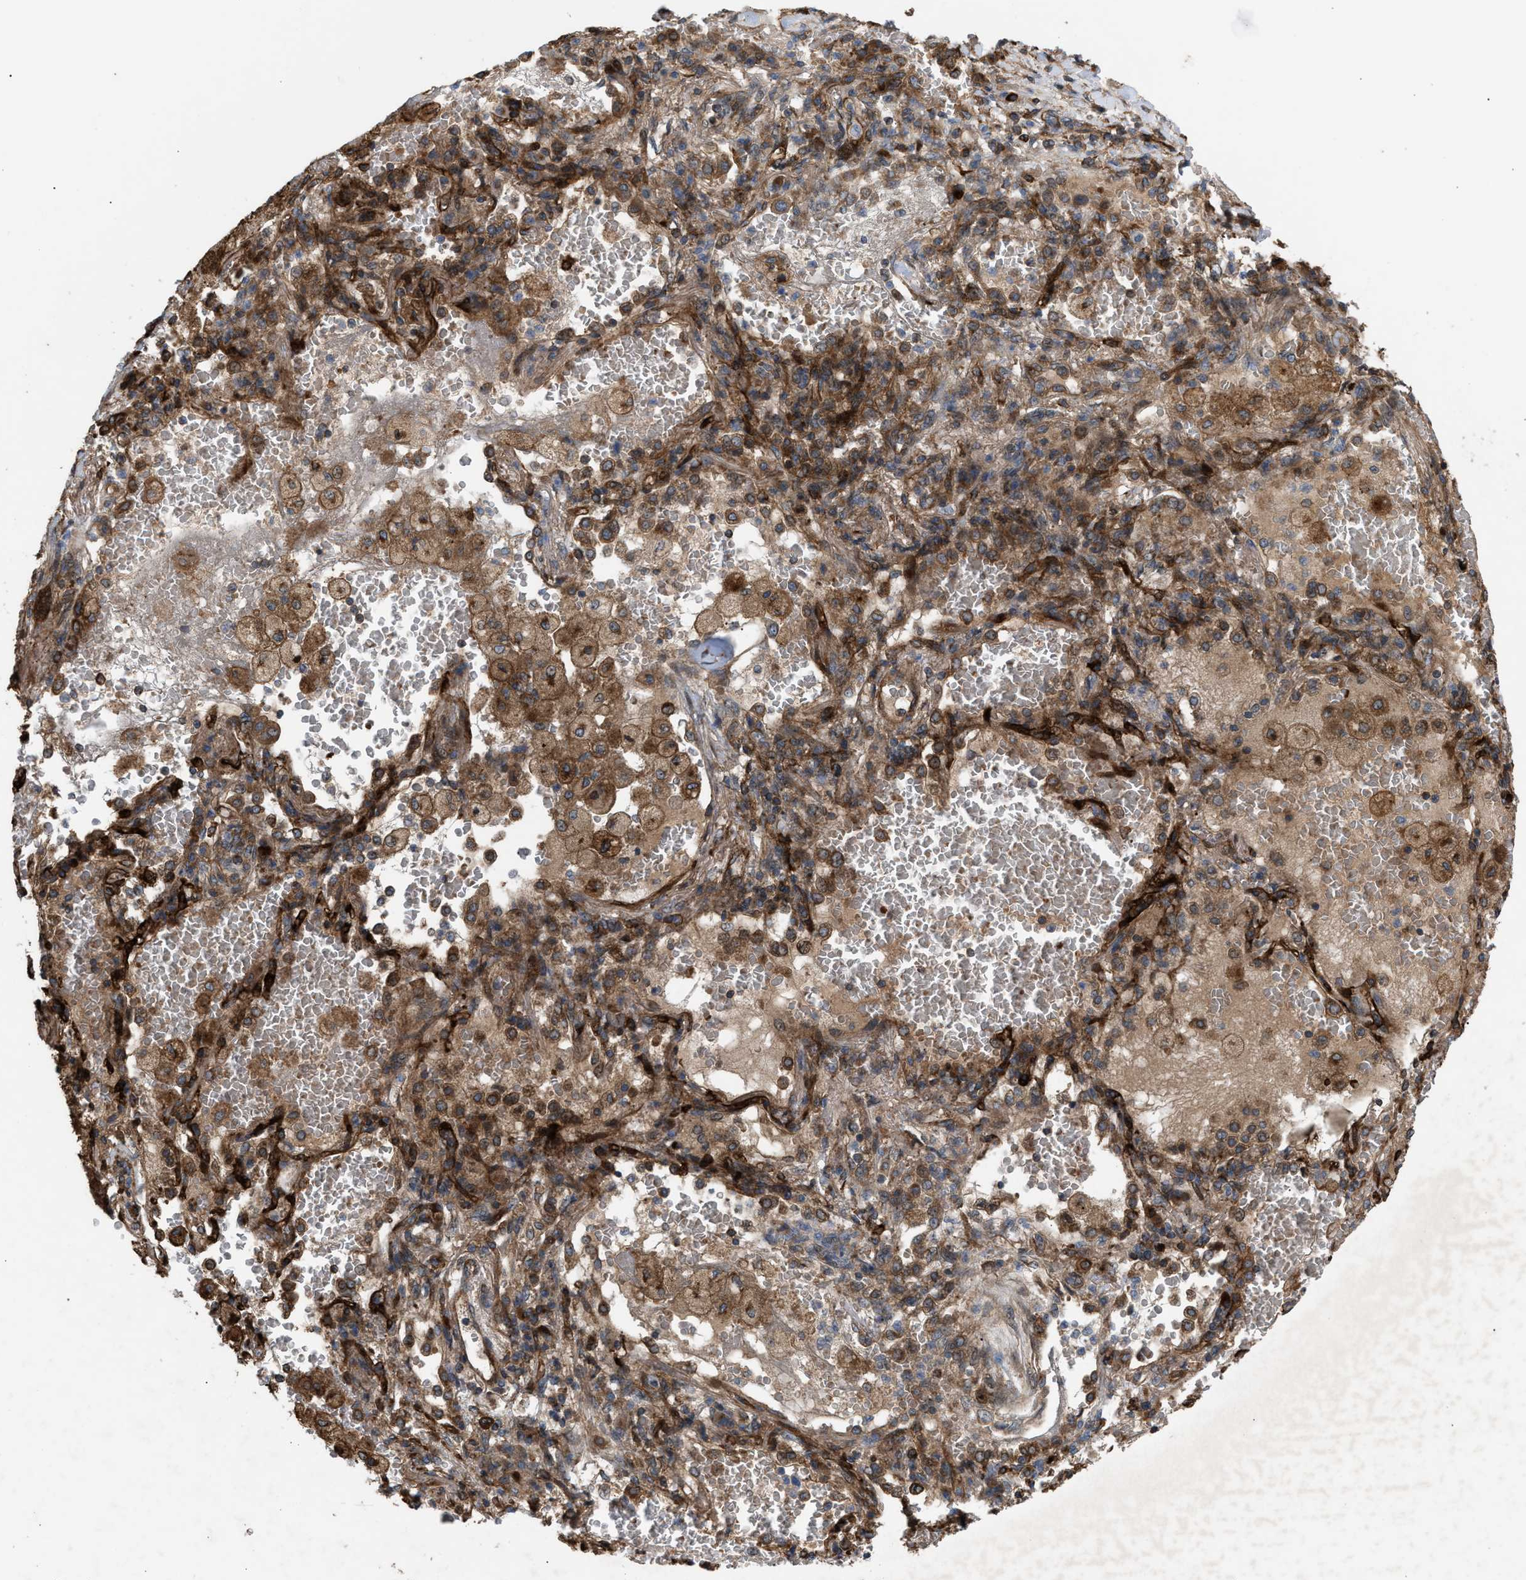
{"staining": {"intensity": "moderate", "quantity": ">75%", "location": "cytoplasmic/membranous"}, "tissue": "lung cancer", "cell_type": "Tumor cells", "image_type": "cancer", "snomed": [{"axis": "morphology", "description": "Squamous cell carcinoma, NOS"}, {"axis": "topography", "description": "Lung"}], "caption": "Moderate cytoplasmic/membranous protein positivity is seen in about >75% of tumor cells in lung cancer (squamous cell carcinoma).", "gene": "GCC1", "patient": {"sex": "male", "age": 61}}